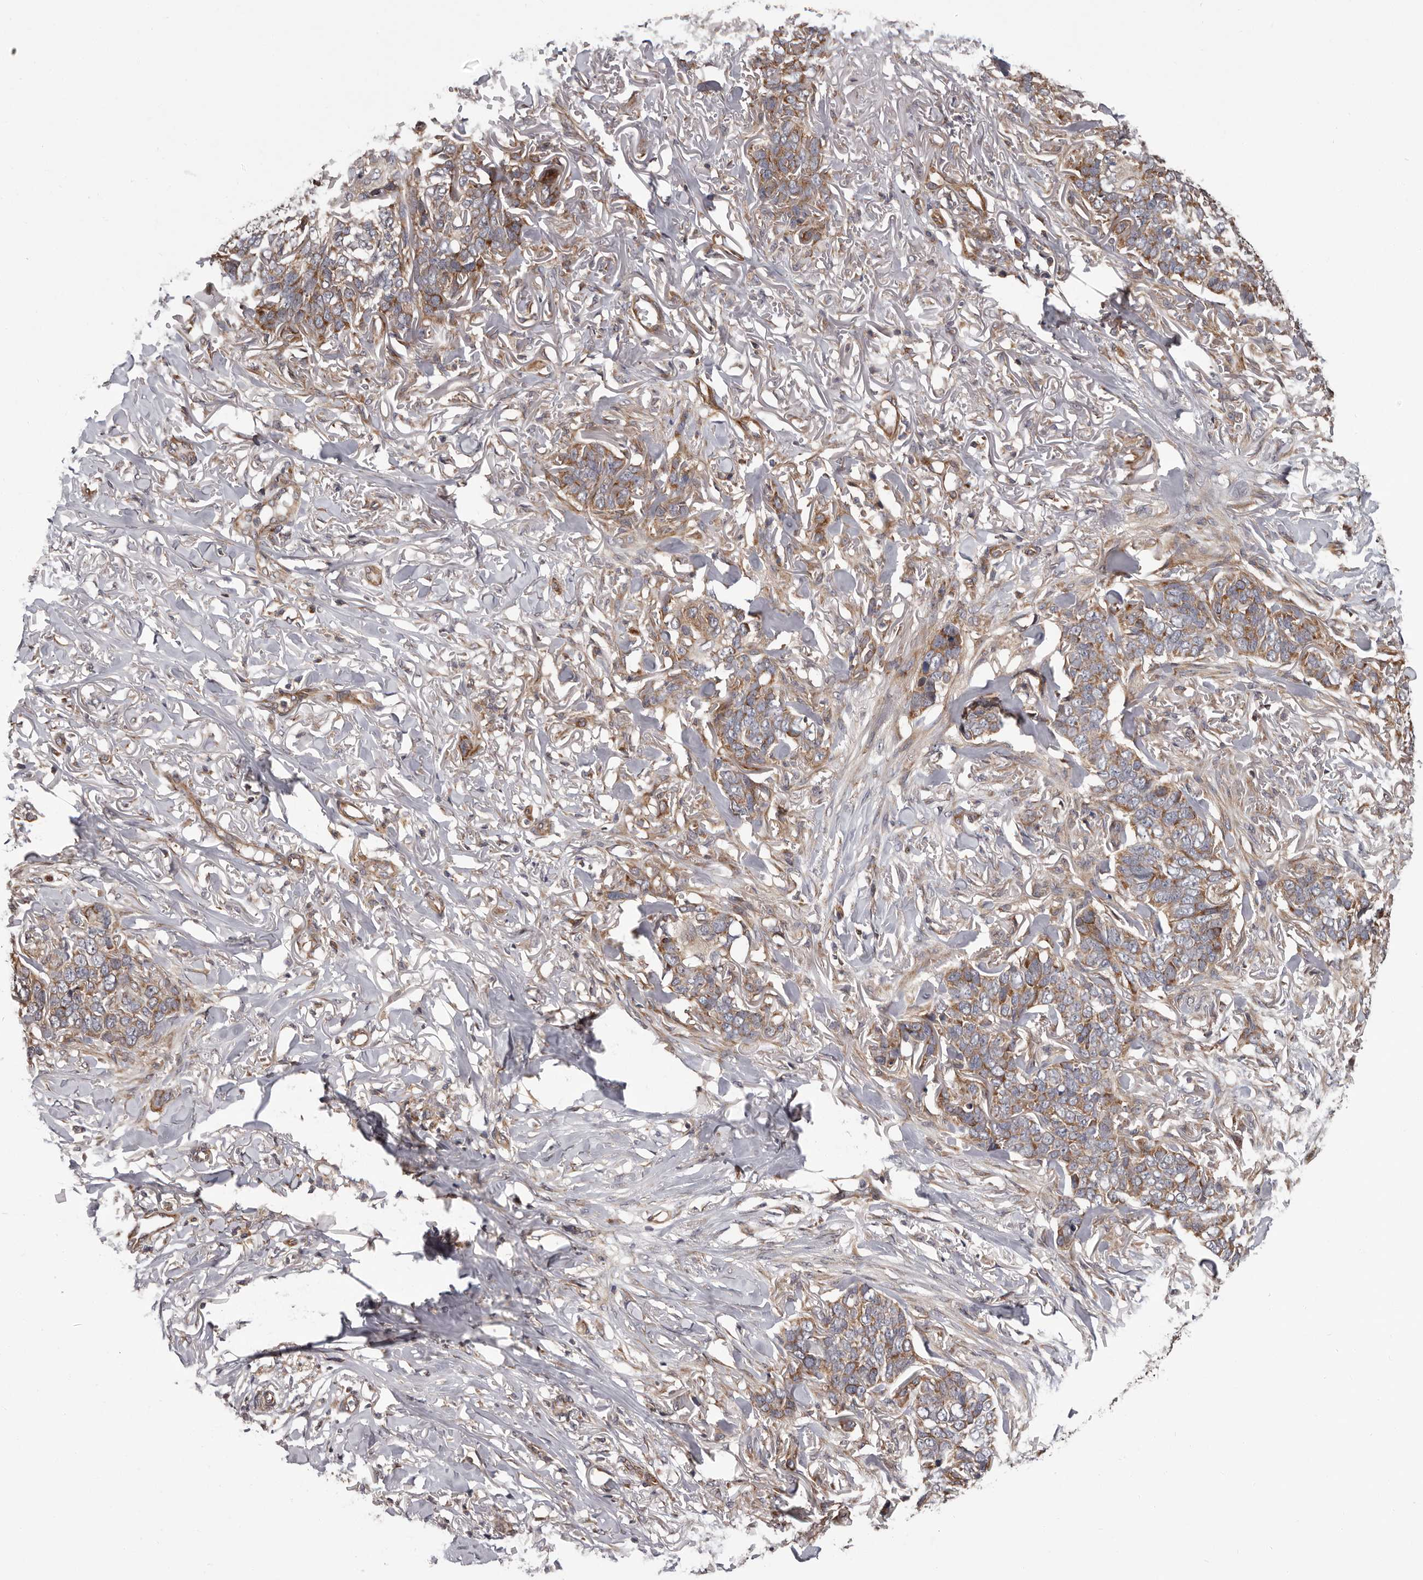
{"staining": {"intensity": "moderate", "quantity": ">75%", "location": "cytoplasmic/membranous"}, "tissue": "skin cancer", "cell_type": "Tumor cells", "image_type": "cancer", "snomed": [{"axis": "morphology", "description": "Normal tissue, NOS"}, {"axis": "morphology", "description": "Basal cell carcinoma"}, {"axis": "topography", "description": "Skin"}], "caption": "The photomicrograph displays immunohistochemical staining of skin basal cell carcinoma. There is moderate cytoplasmic/membranous expression is seen in approximately >75% of tumor cells.", "gene": "VPS37A", "patient": {"sex": "male", "age": 77}}